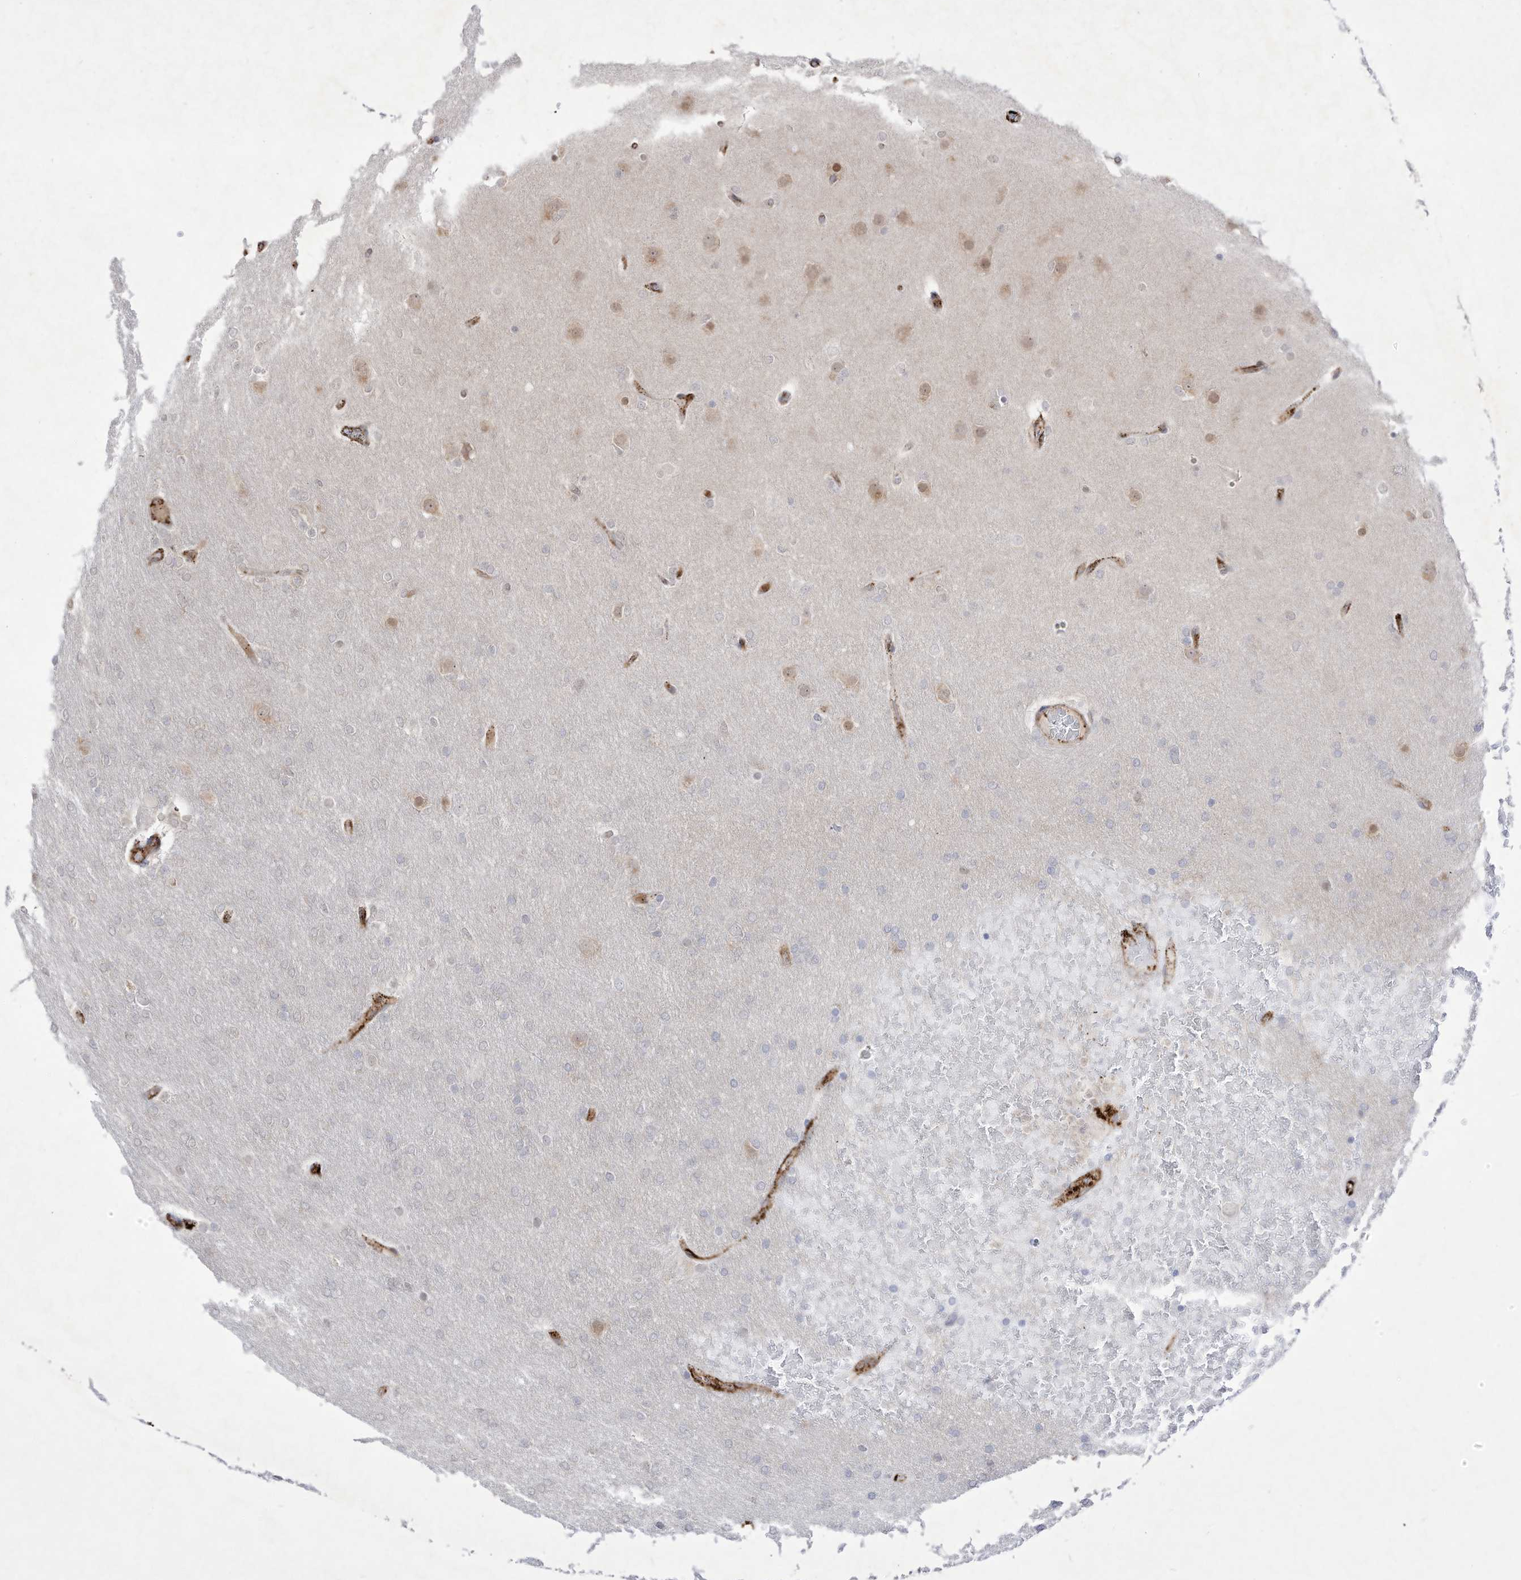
{"staining": {"intensity": "weak", "quantity": "<25%", "location": "cytoplasmic/membranous"}, "tissue": "glioma", "cell_type": "Tumor cells", "image_type": "cancer", "snomed": [{"axis": "morphology", "description": "Glioma, malignant, High grade"}, {"axis": "topography", "description": "Cerebral cortex"}], "caption": "Immunohistochemistry (IHC) of glioma shows no positivity in tumor cells.", "gene": "ZGRF1", "patient": {"sex": "female", "age": 36}}